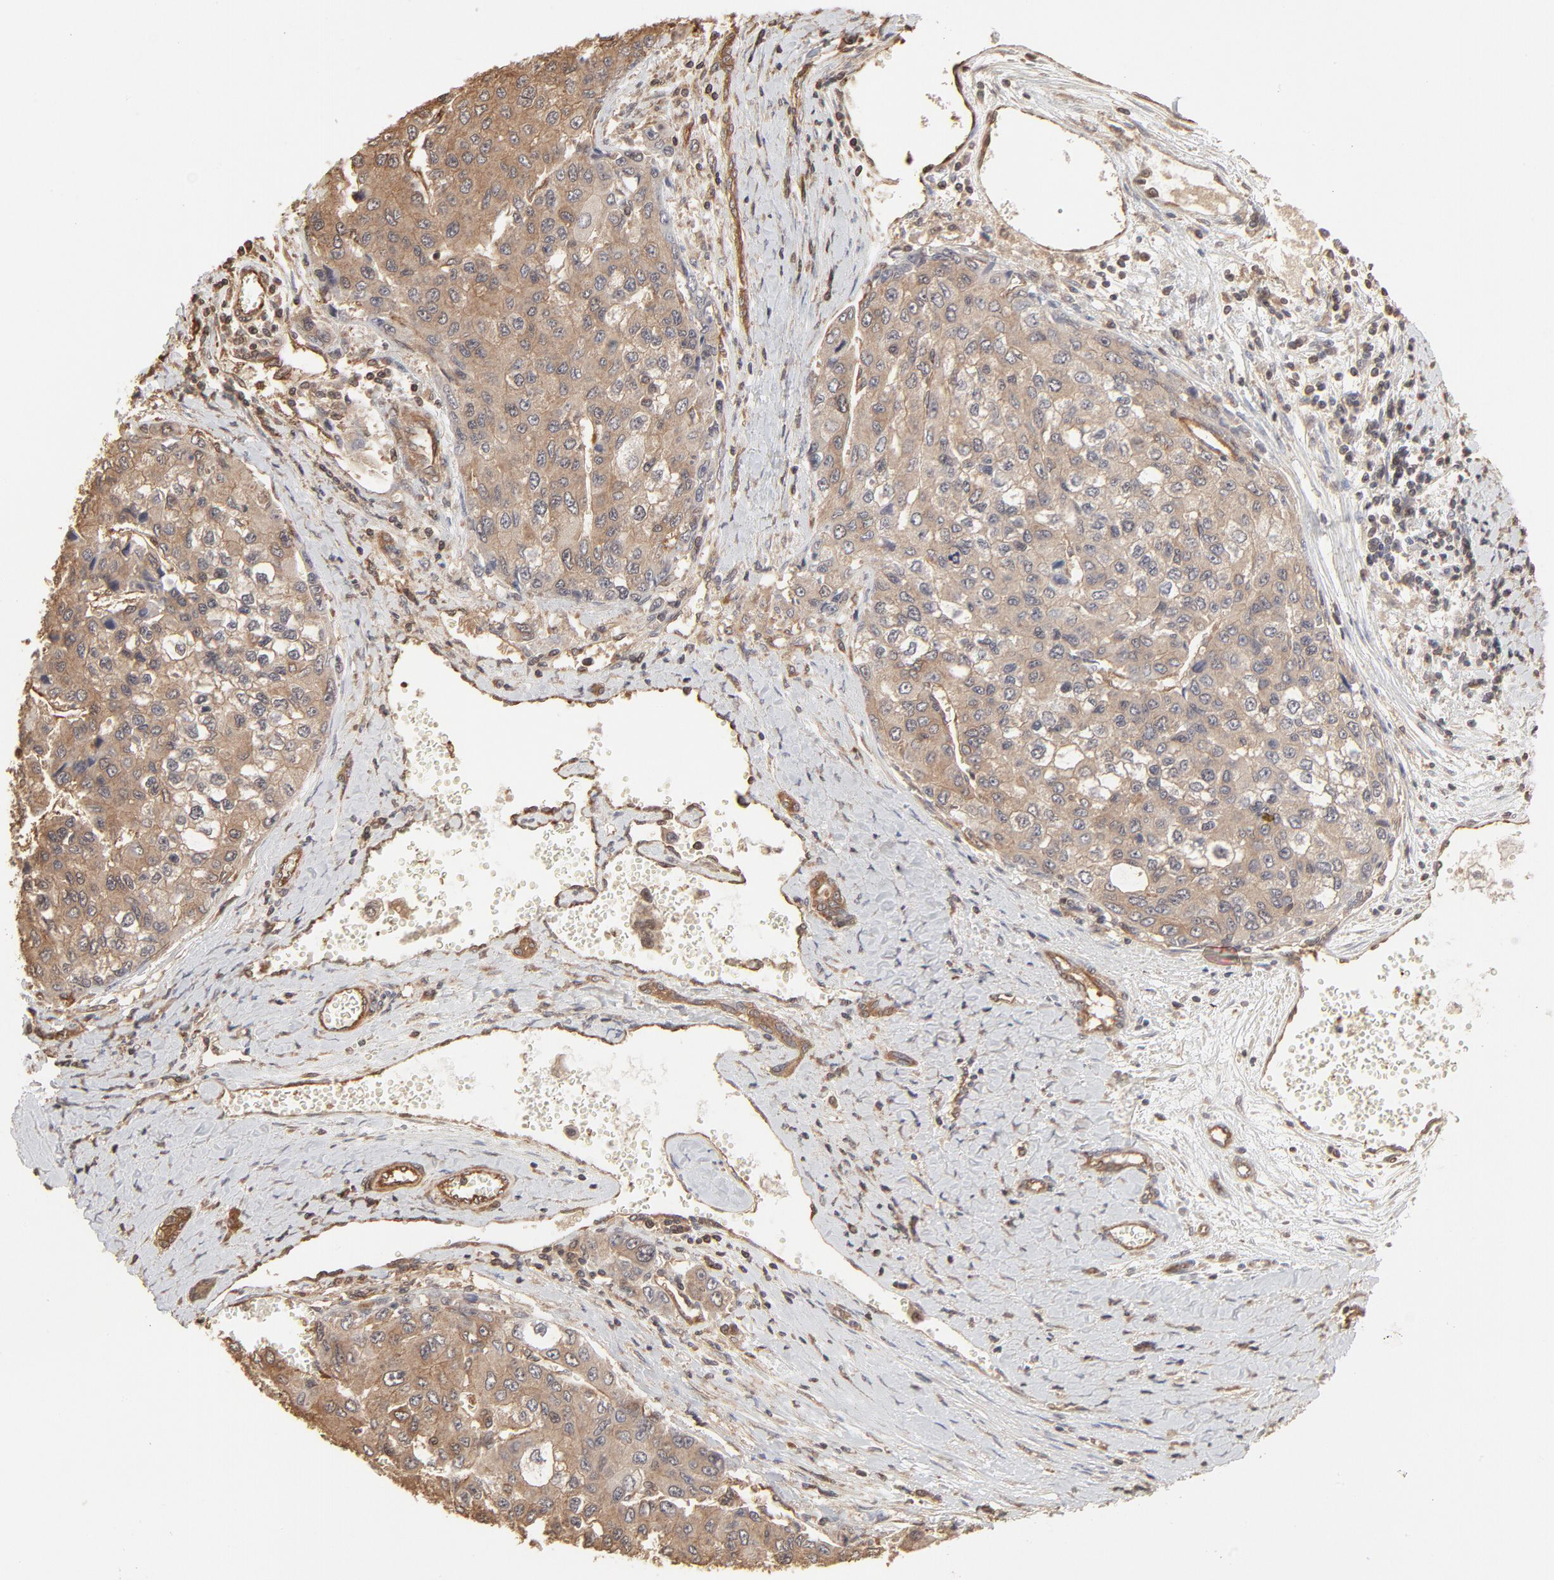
{"staining": {"intensity": "weak", "quantity": ">75%", "location": "cytoplasmic/membranous"}, "tissue": "liver cancer", "cell_type": "Tumor cells", "image_type": "cancer", "snomed": [{"axis": "morphology", "description": "Carcinoma, Hepatocellular, NOS"}, {"axis": "topography", "description": "Liver"}], "caption": "IHC photomicrograph of neoplastic tissue: human hepatocellular carcinoma (liver) stained using immunohistochemistry shows low levels of weak protein expression localized specifically in the cytoplasmic/membranous of tumor cells, appearing as a cytoplasmic/membranous brown color.", "gene": "PPP2CA", "patient": {"sex": "female", "age": 66}}